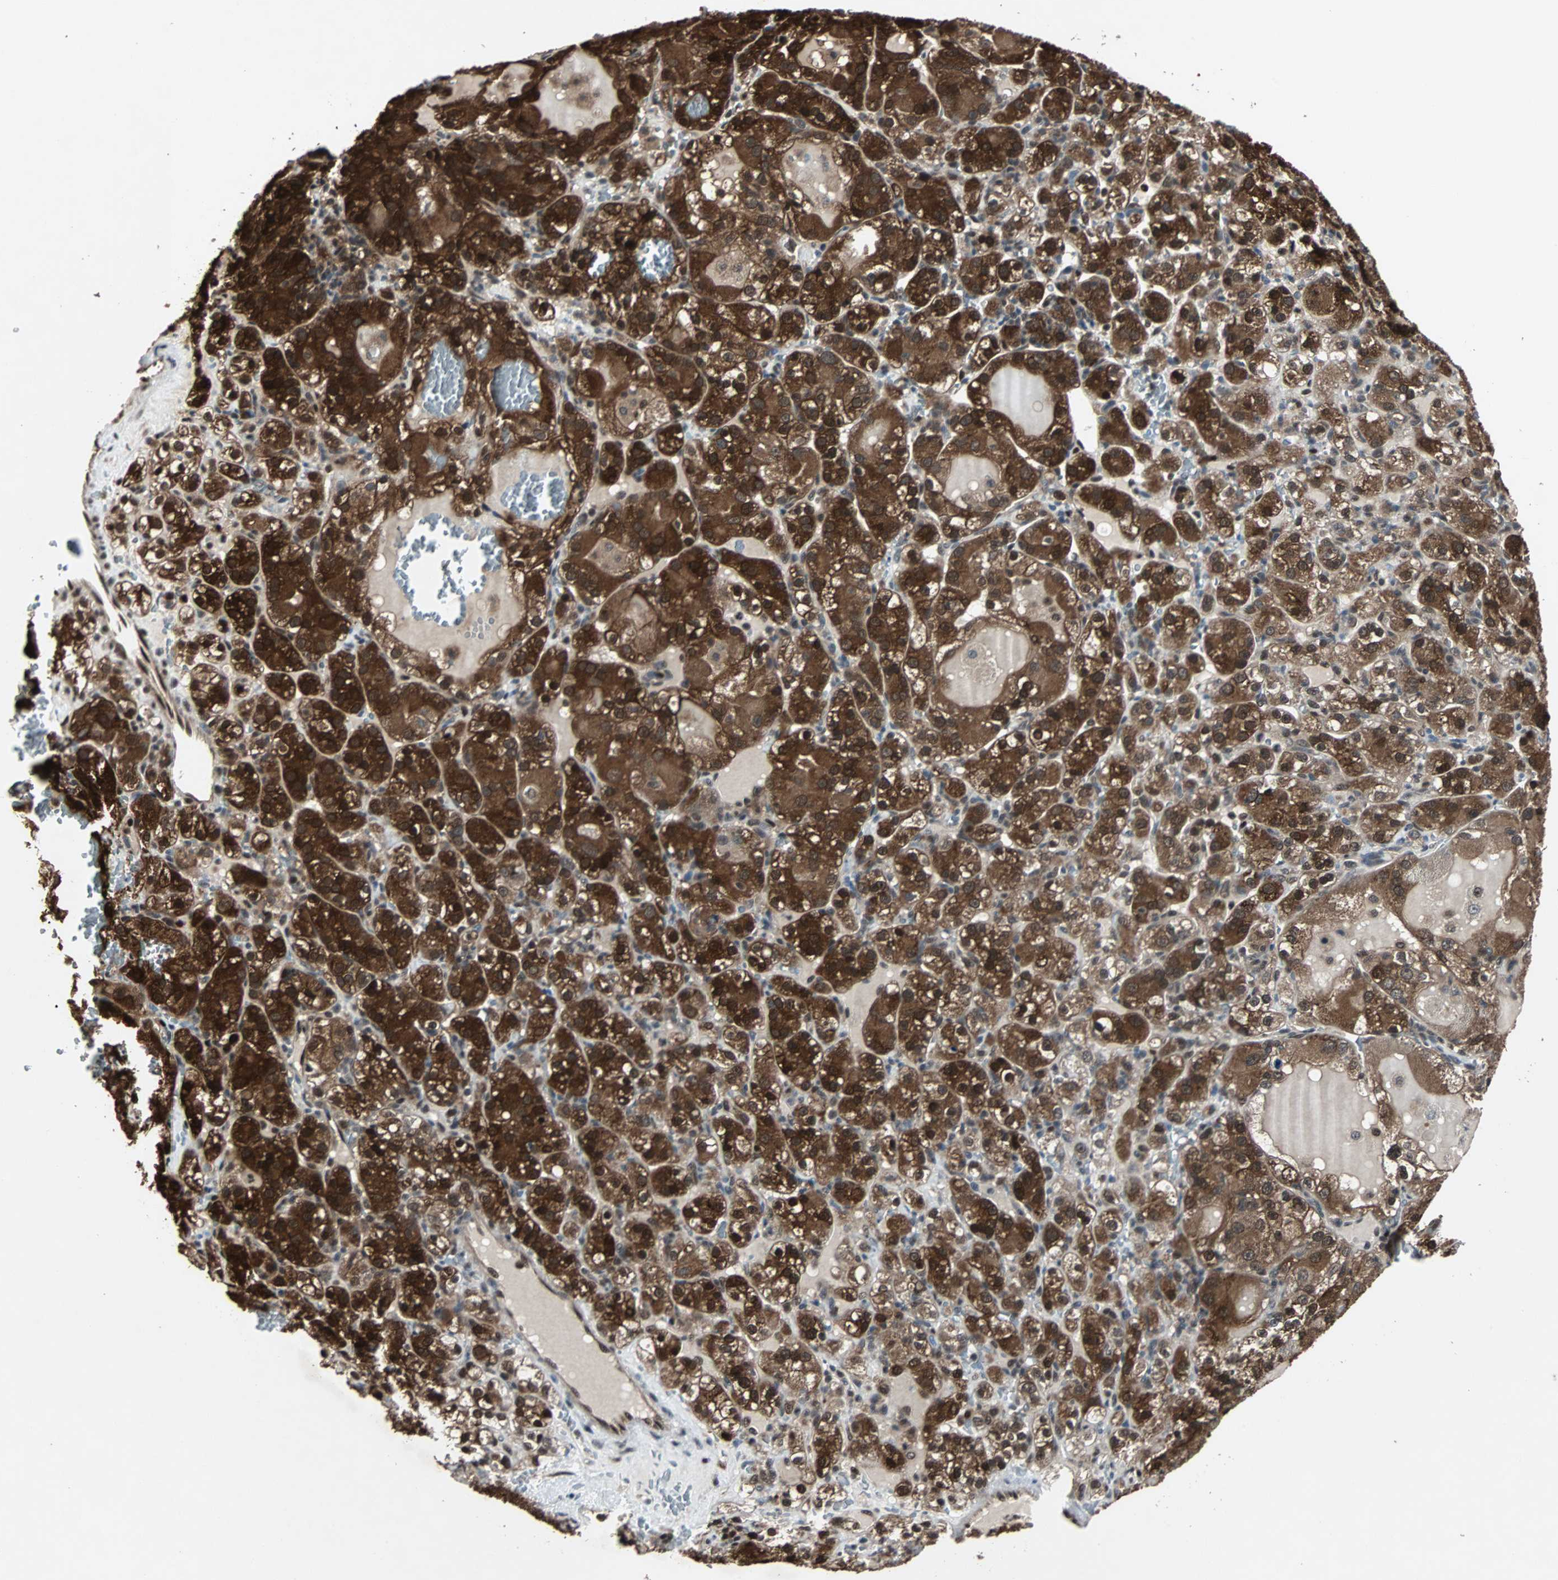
{"staining": {"intensity": "strong", "quantity": ">75%", "location": "cytoplasmic/membranous"}, "tissue": "renal cancer", "cell_type": "Tumor cells", "image_type": "cancer", "snomed": [{"axis": "morphology", "description": "Normal tissue, NOS"}, {"axis": "morphology", "description": "Adenocarcinoma, NOS"}, {"axis": "topography", "description": "Kidney"}], "caption": "A brown stain labels strong cytoplasmic/membranous positivity of a protein in renal adenocarcinoma tumor cells.", "gene": "ACLY", "patient": {"sex": "male", "age": 61}}